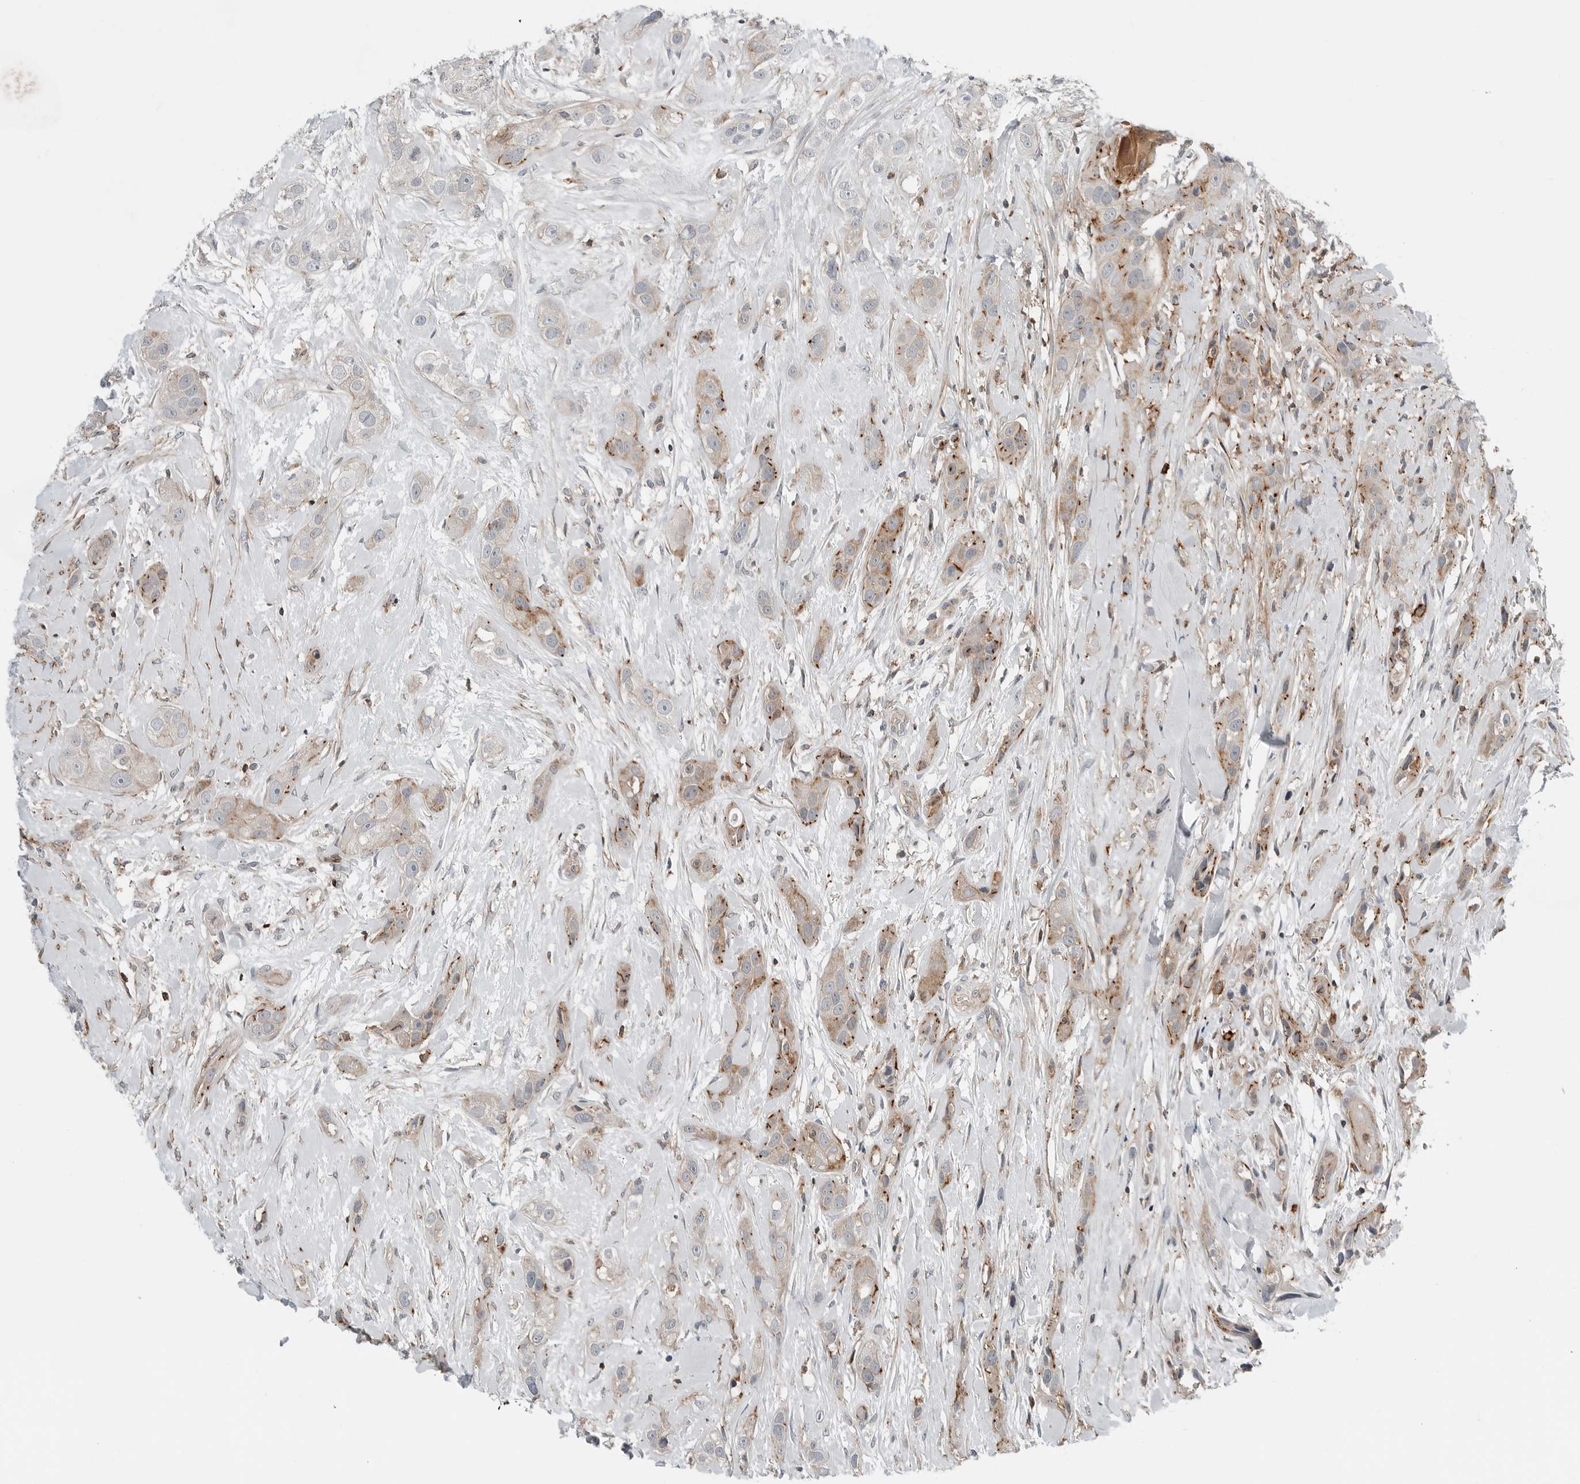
{"staining": {"intensity": "moderate", "quantity": "25%-75%", "location": "cytoplasmic/membranous"}, "tissue": "head and neck cancer", "cell_type": "Tumor cells", "image_type": "cancer", "snomed": [{"axis": "morphology", "description": "Normal tissue, NOS"}, {"axis": "morphology", "description": "Squamous cell carcinoma, NOS"}, {"axis": "topography", "description": "Skeletal muscle"}, {"axis": "topography", "description": "Head-Neck"}], "caption": "Human head and neck cancer stained with a brown dye shows moderate cytoplasmic/membranous positive expression in approximately 25%-75% of tumor cells.", "gene": "LEFTY2", "patient": {"sex": "male", "age": 51}}